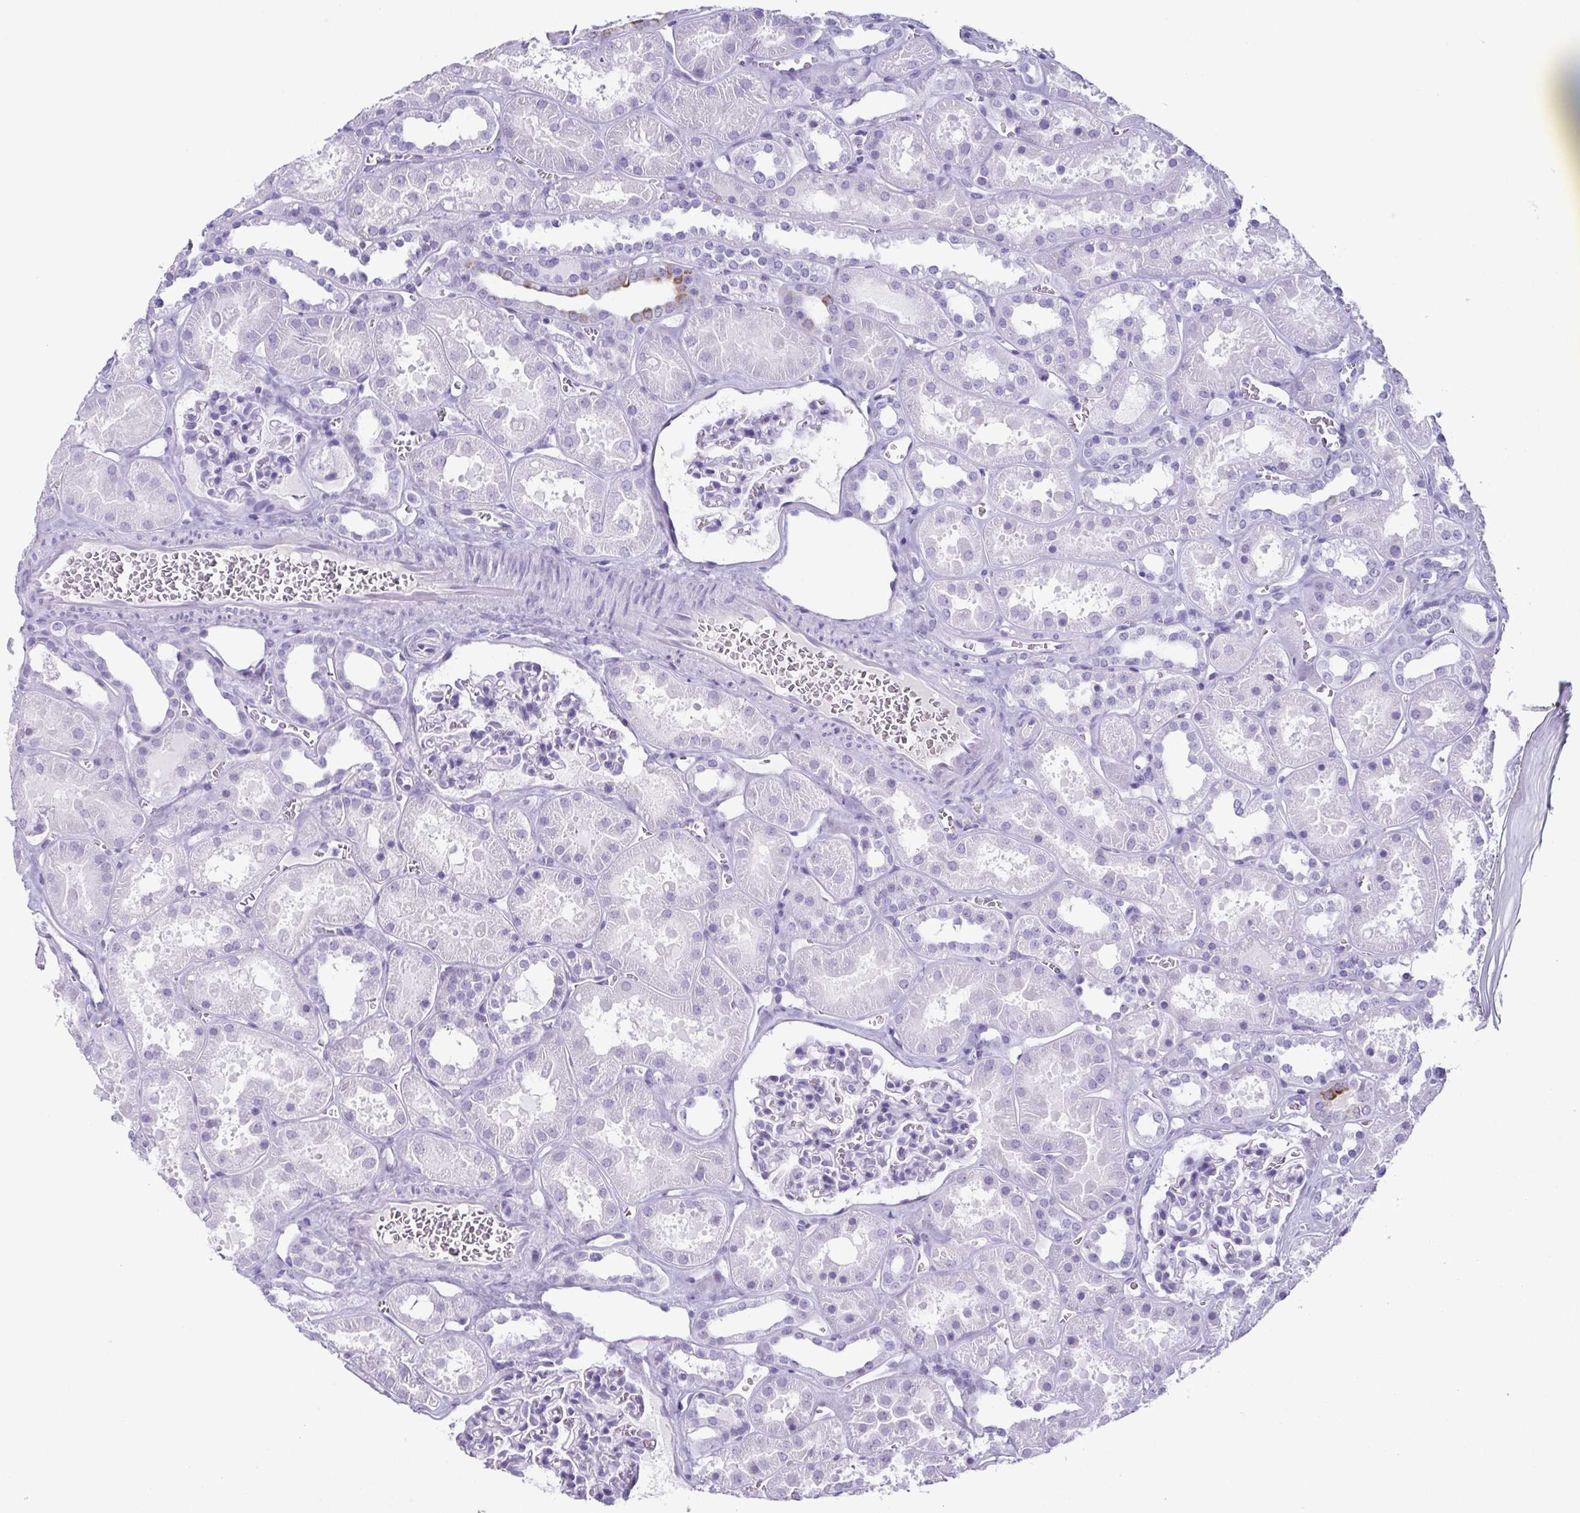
{"staining": {"intensity": "negative", "quantity": "none", "location": "none"}, "tissue": "kidney", "cell_type": "Cells in glomeruli", "image_type": "normal", "snomed": [{"axis": "morphology", "description": "Normal tissue, NOS"}, {"axis": "topography", "description": "Kidney"}], "caption": "Kidney stained for a protein using immunohistochemistry (IHC) reveals no staining cells in glomeruli.", "gene": "ENKUR", "patient": {"sex": "female", "age": 41}}